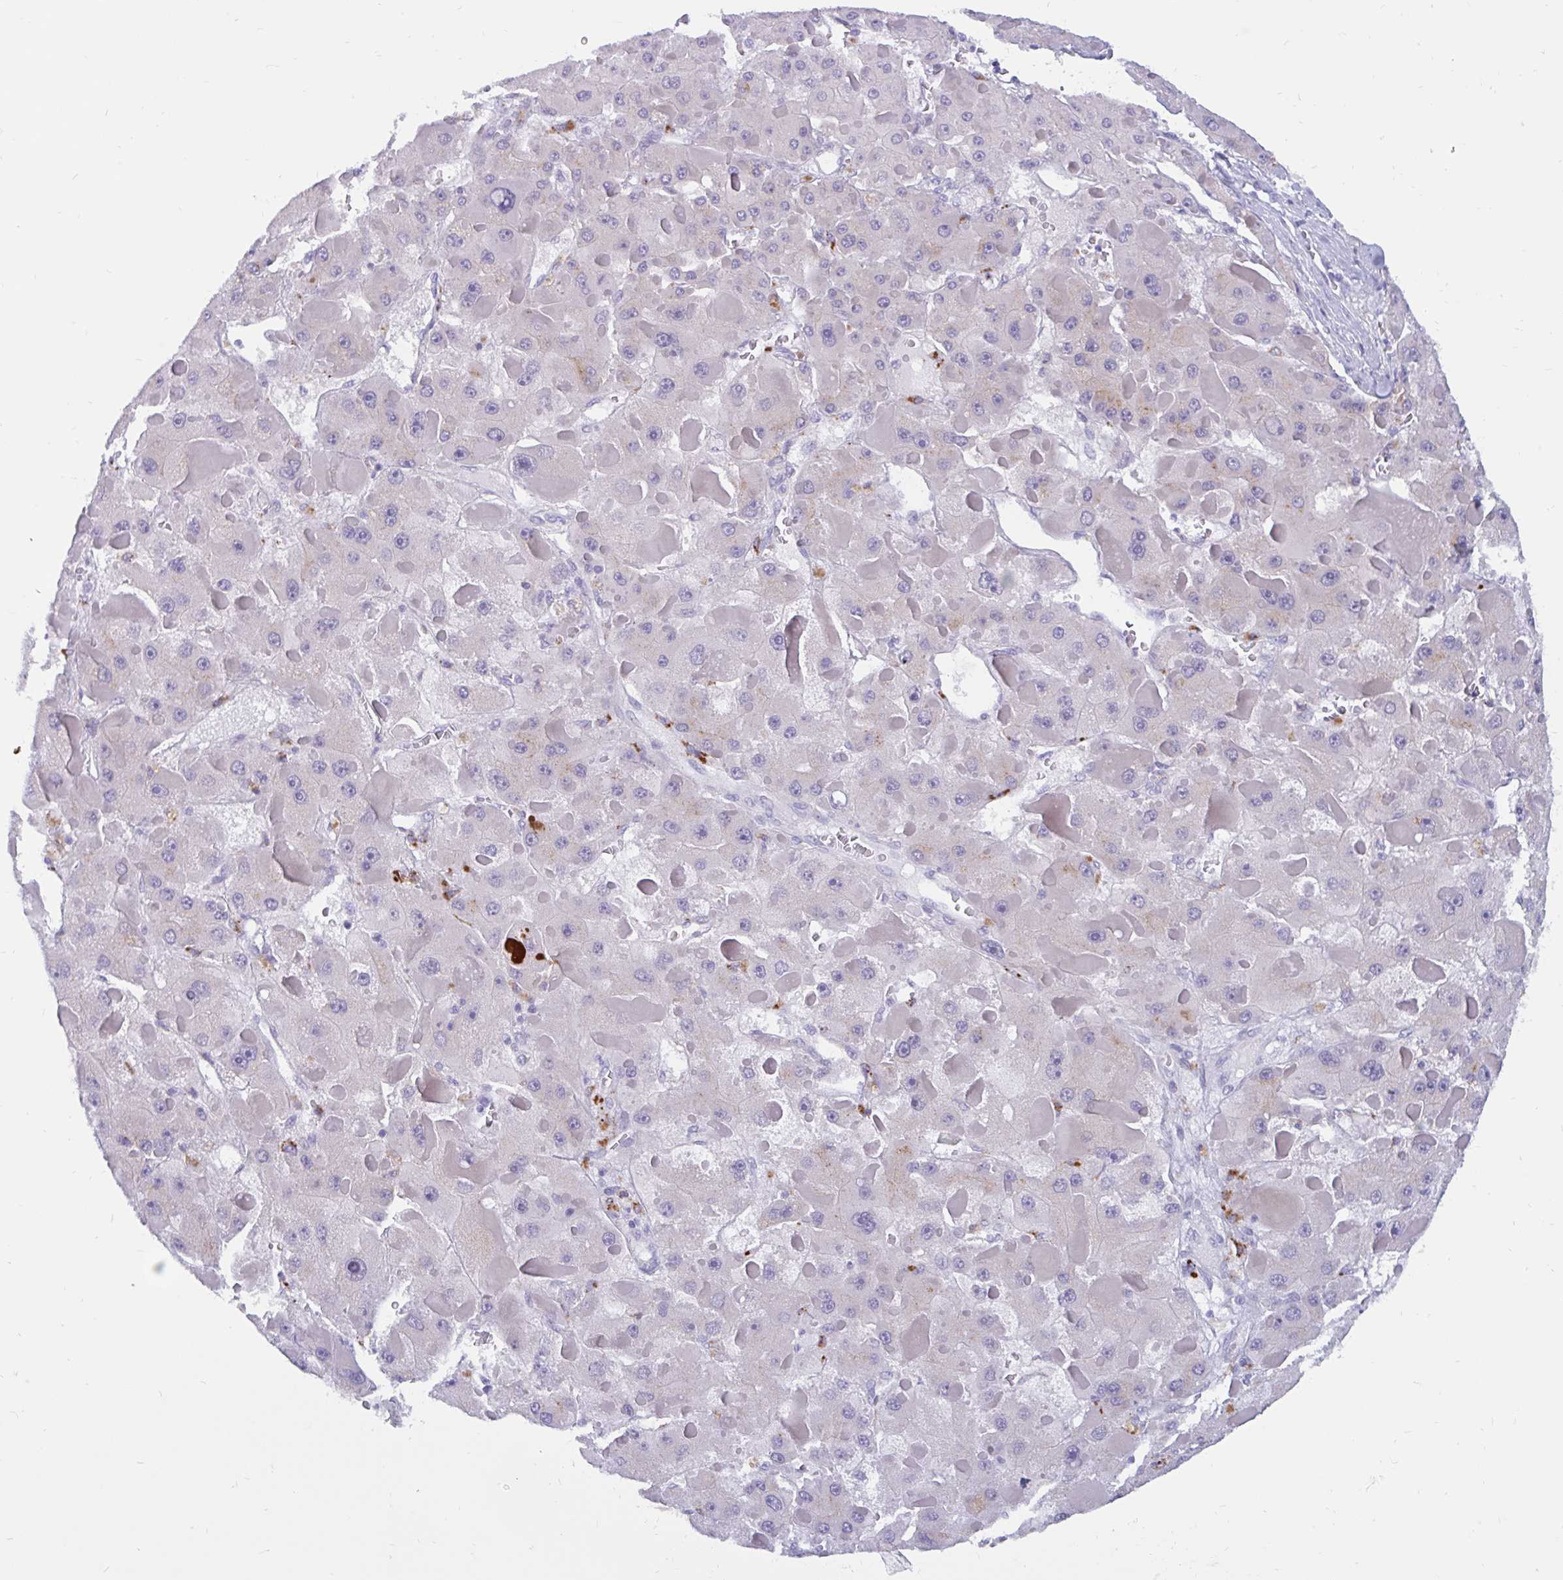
{"staining": {"intensity": "negative", "quantity": "none", "location": "none"}, "tissue": "liver cancer", "cell_type": "Tumor cells", "image_type": "cancer", "snomed": [{"axis": "morphology", "description": "Carcinoma, Hepatocellular, NOS"}, {"axis": "topography", "description": "Liver"}], "caption": "Immunohistochemistry of human hepatocellular carcinoma (liver) demonstrates no staining in tumor cells. The staining was performed using DAB (3,3'-diaminobenzidine) to visualize the protein expression in brown, while the nuclei were stained in blue with hematoxylin (Magnification: 20x).", "gene": "FAM219B", "patient": {"sex": "female", "age": 73}}